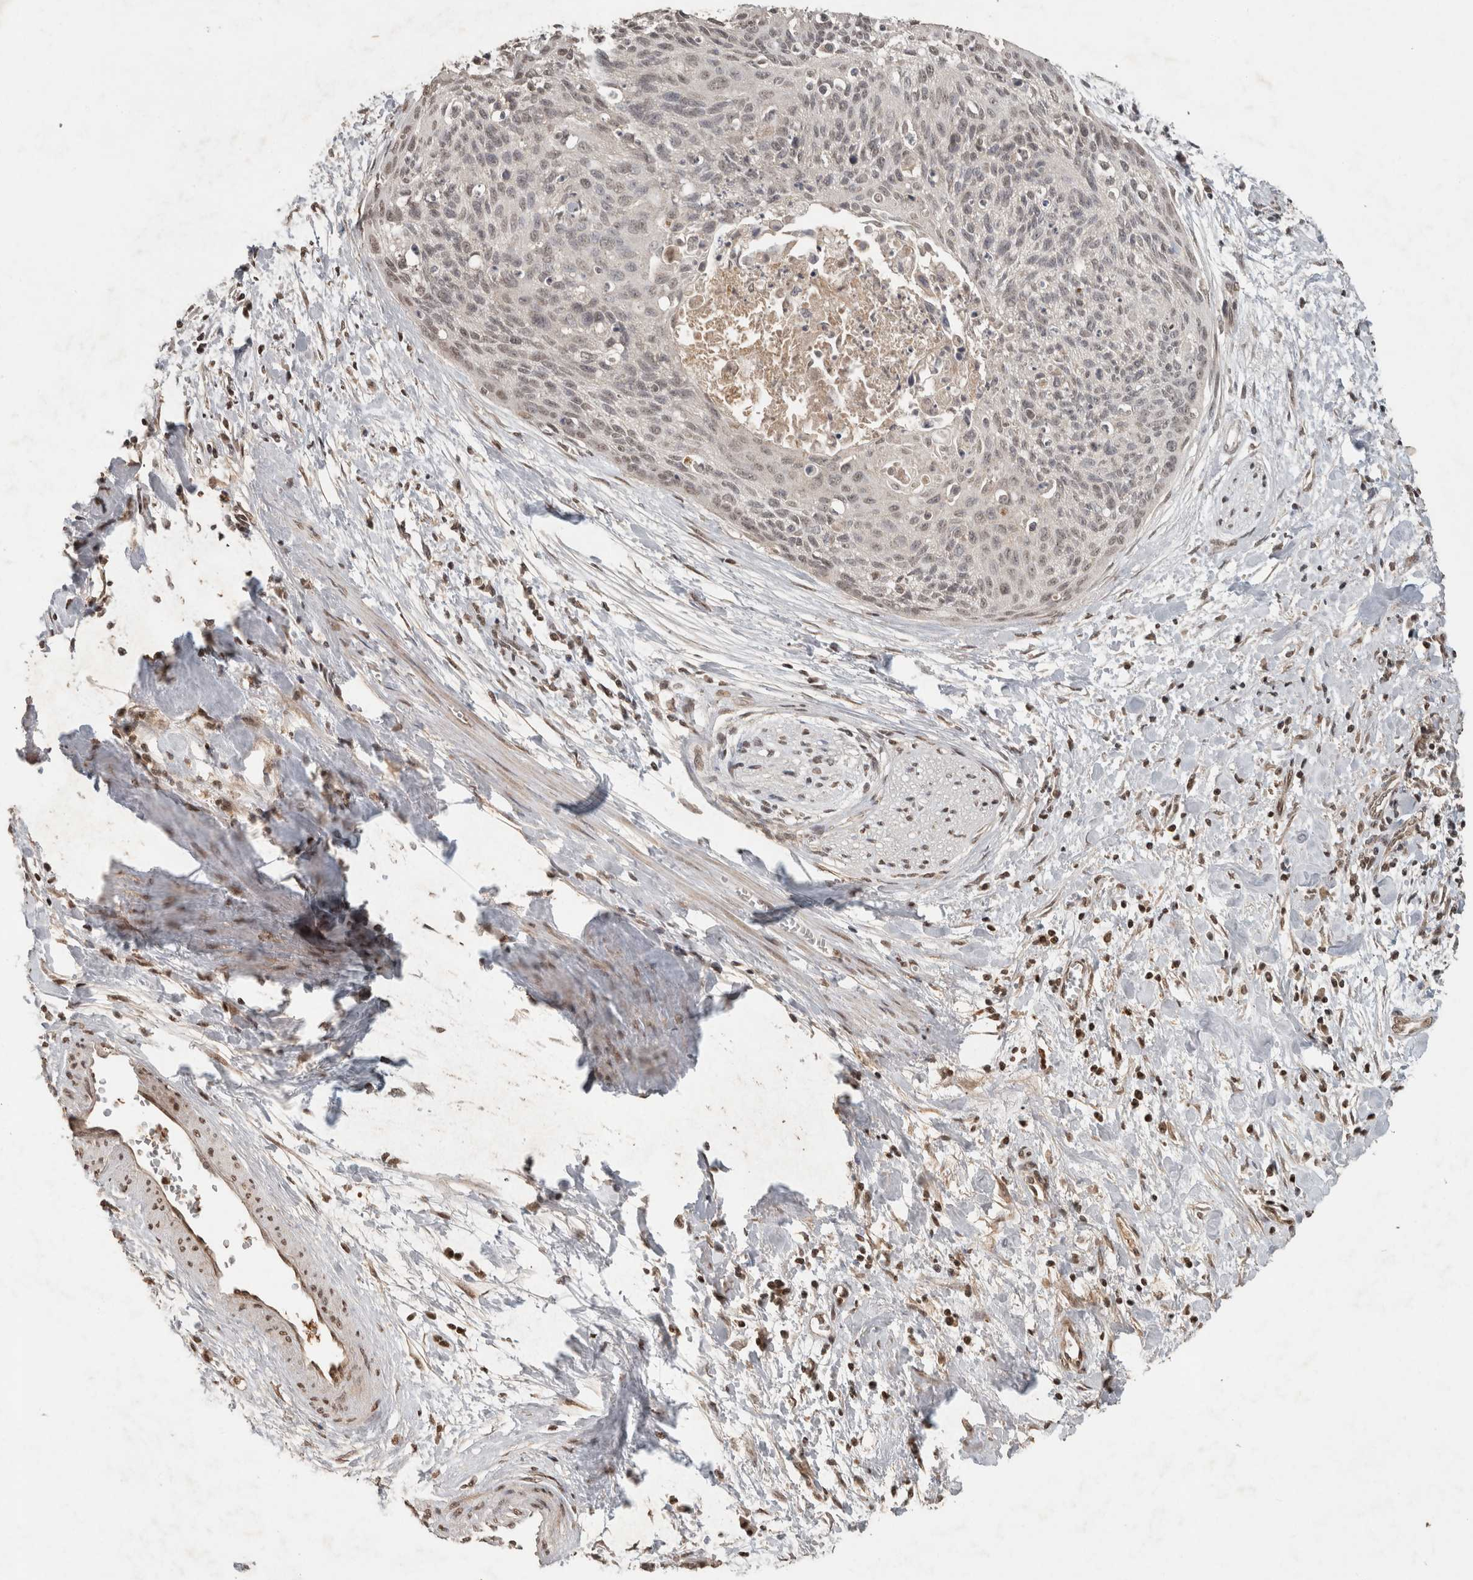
{"staining": {"intensity": "weak", "quantity": "<25%", "location": "nuclear"}, "tissue": "cervical cancer", "cell_type": "Tumor cells", "image_type": "cancer", "snomed": [{"axis": "morphology", "description": "Squamous cell carcinoma, NOS"}, {"axis": "topography", "description": "Cervix"}], "caption": "Immunohistochemistry micrograph of squamous cell carcinoma (cervical) stained for a protein (brown), which exhibits no expression in tumor cells.", "gene": "FAM3A", "patient": {"sex": "female", "age": 55}}